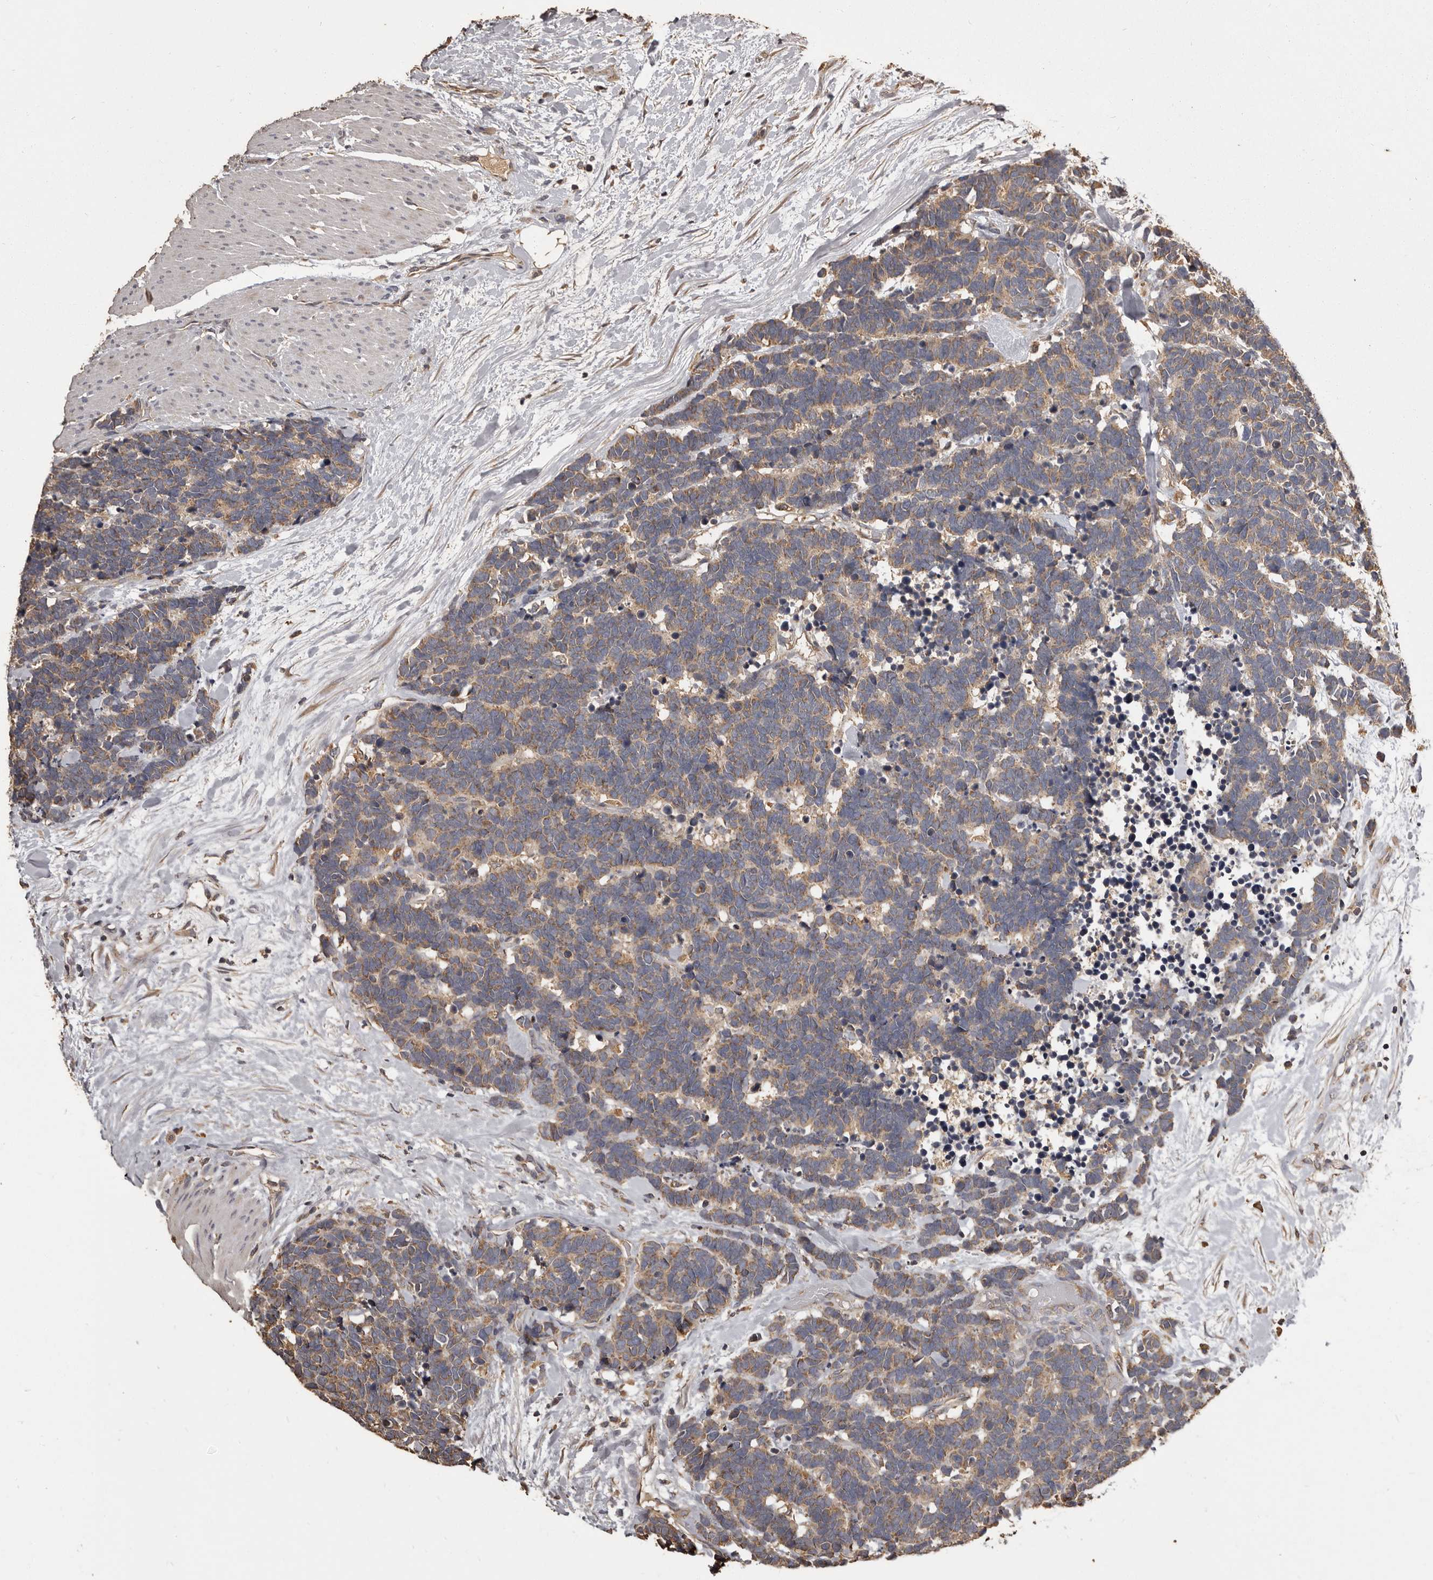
{"staining": {"intensity": "weak", "quantity": ">75%", "location": "cytoplasmic/membranous"}, "tissue": "carcinoid", "cell_type": "Tumor cells", "image_type": "cancer", "snomed": [{"axis": "morphology", "description": "Carcinoma, NOS"}, {"axis": "morphology", "description": "Carcinoid, malignant, NOS"}, {"axis": "topography", "description": "Urinary bladder"}], "caption": "This photomicrograph shows immunohistochemistry (IHC) staining of human carcinoid, with low weak cytoplasmic/membranous staining in about >75% of tumor cells.", "gene": "MGAT5", "patient": {"sex": "male", "age": 57}}